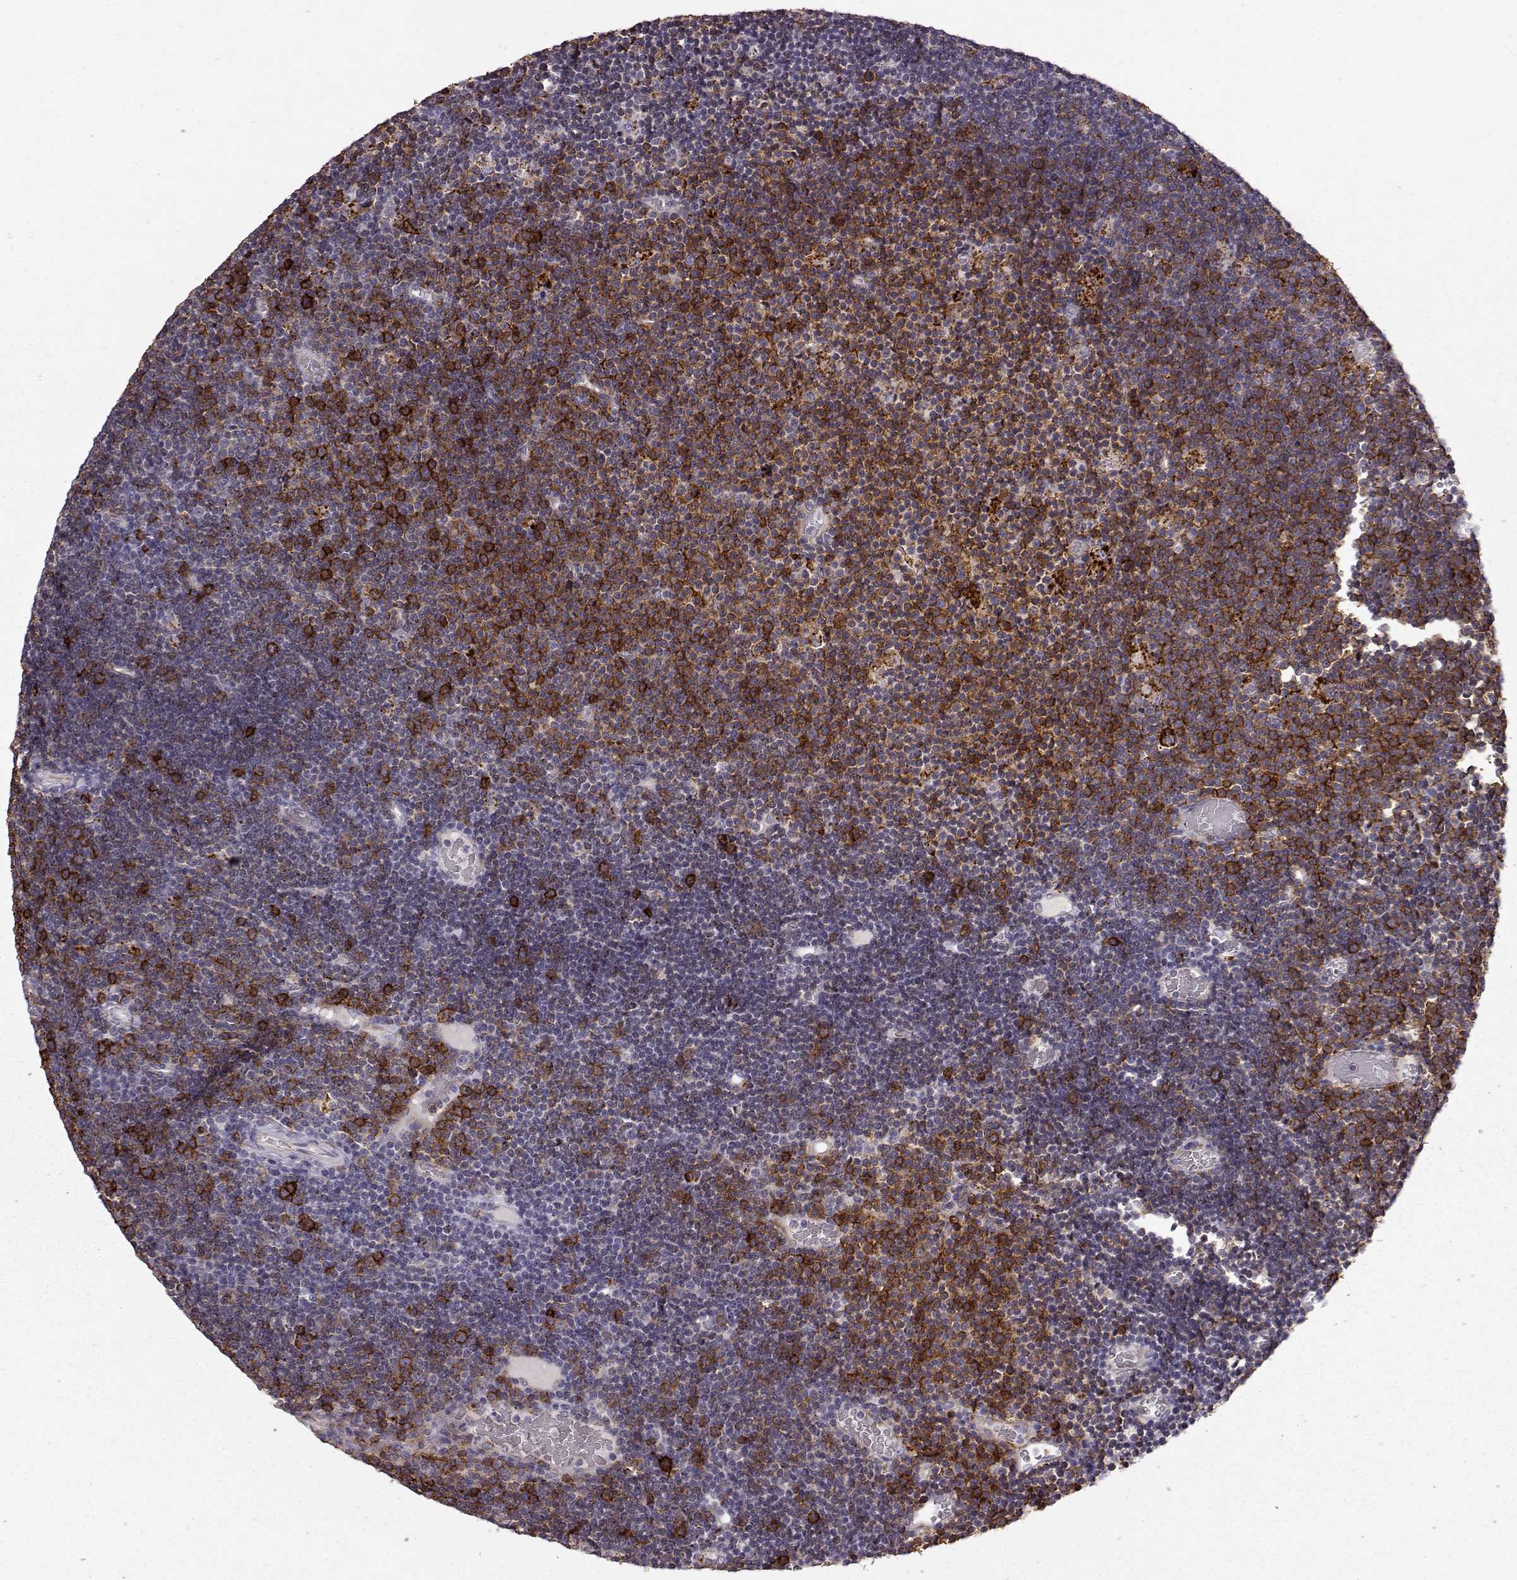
{"staining": {"intensity": "strong", "quantity": "<25%", "location": "cytoplasmic/membranous"}, "tissue": "lymphoma", "cell_type": "Tumor cells", "image_type": "cancer", "snomed": [{"axis": "morphology", "description": "Malignant lymphoma, non-Hodgkin's type, Low grade"}, {"axis": "topography", "description": "Brain"}], "caption": "Immunohistochemistry image of neoplastic tissue: human malignant lymphoma, non-Hodgkin's type (low-grade) stained using immunohistochemistry demonstrates medium levels of strong protein expression localized specifically in the cytoplasmic/membranous of tumor cells, appearing as a cytoplasmic/membranous brown color.", "gene": "CCNF", "patient": {"sex": "female", "age": 66}}